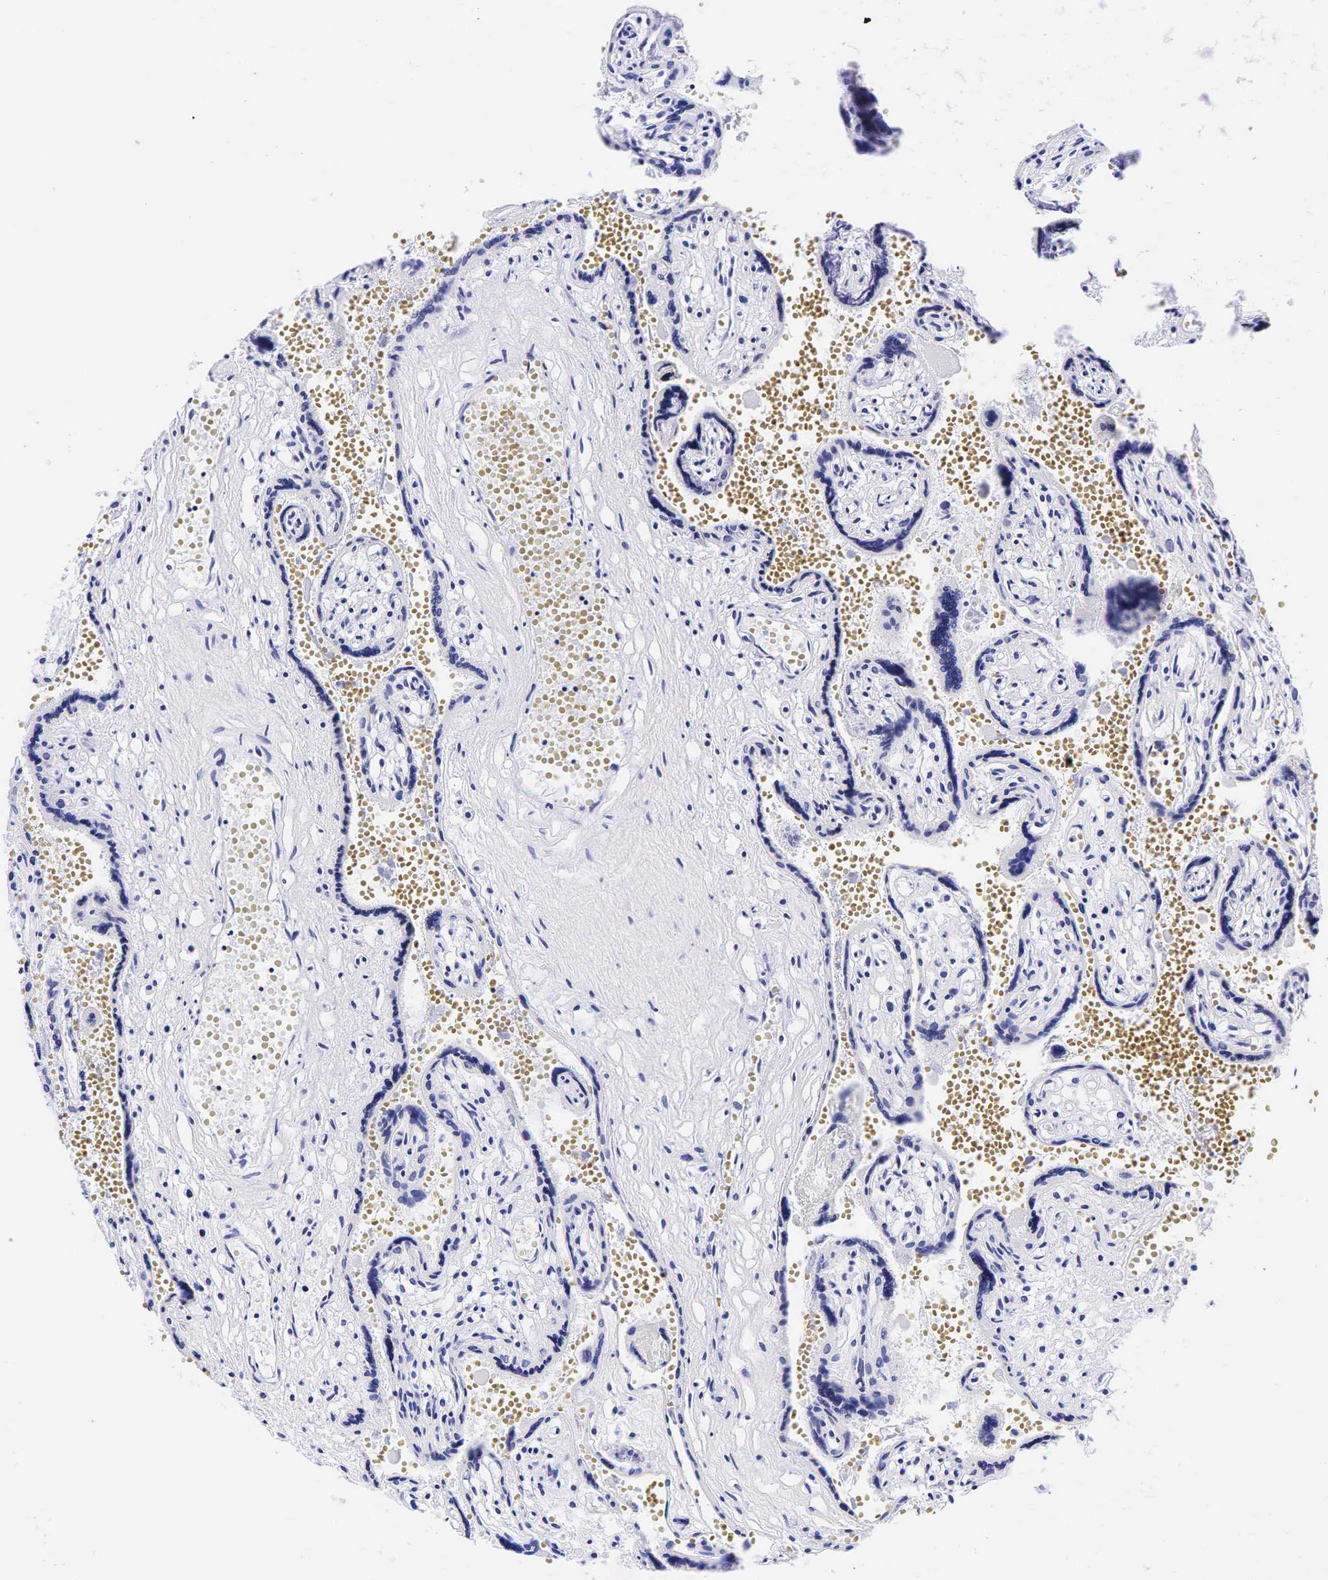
{"staining": {"intensity": "negative", "quantity": "none", "location": "none"}, "tissue": "placenta", "cell_type": "Trophoblastic cells", "image_type": "normal", "snomed": [{"axis": "morphology", "description": "Normal tissue, NOS"}, {"axis": "topography", "description": "Placenta"}], "caption": "The image demonstrates no significant staining in trophoblastic cells of placenta. The staining was performed using DAB (3,3'-diaminobenzidine) to visualize the protein expression in brown, while the nuclei were stained in blue with hematoxylin (Magnification: 20x).", "gene": "GAST", "patient": {"sex": "female", "age": 40}}